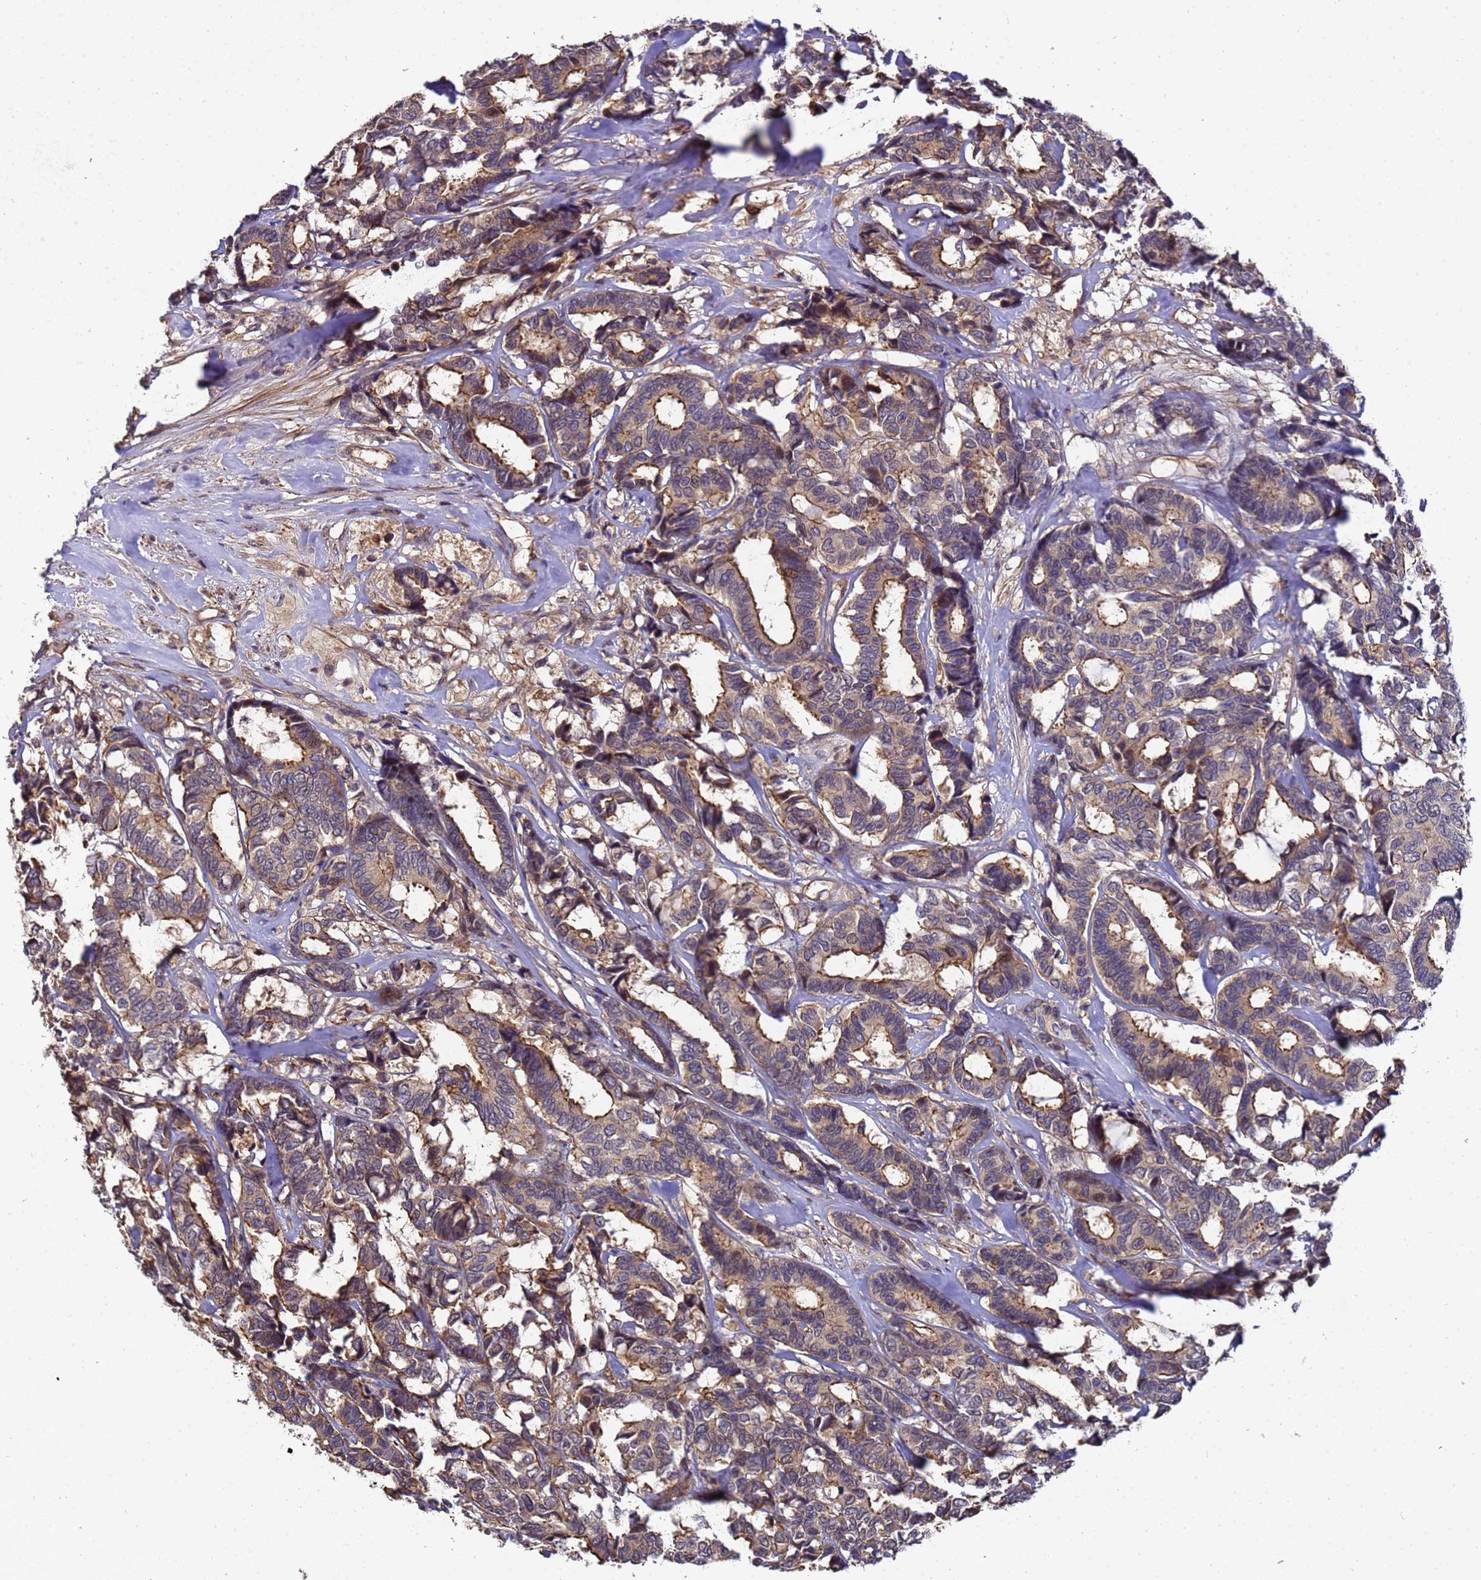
{"staining": {"intensity": "moderate", "quantity": "25%-75%", "location": "cytoplasmic/membranous"}, "tissue": "breast cancer", "cell_type": "Tumor cells", "image_type": "cancer", "snomed": [{"axis": "morphology", "description": "Duct carcinoma"}, {"axis": "topography", "description": "Breast"}], "caption": "There is medium levels of moderate cytoplasmic/membranous positivity in tumor cells of invasive ductal carcinoma (breast), as demonstrated by immunohistochemical staining (brown color).", "gene": "GSTCD", "patient": {"sex": "female", "age": 87}}